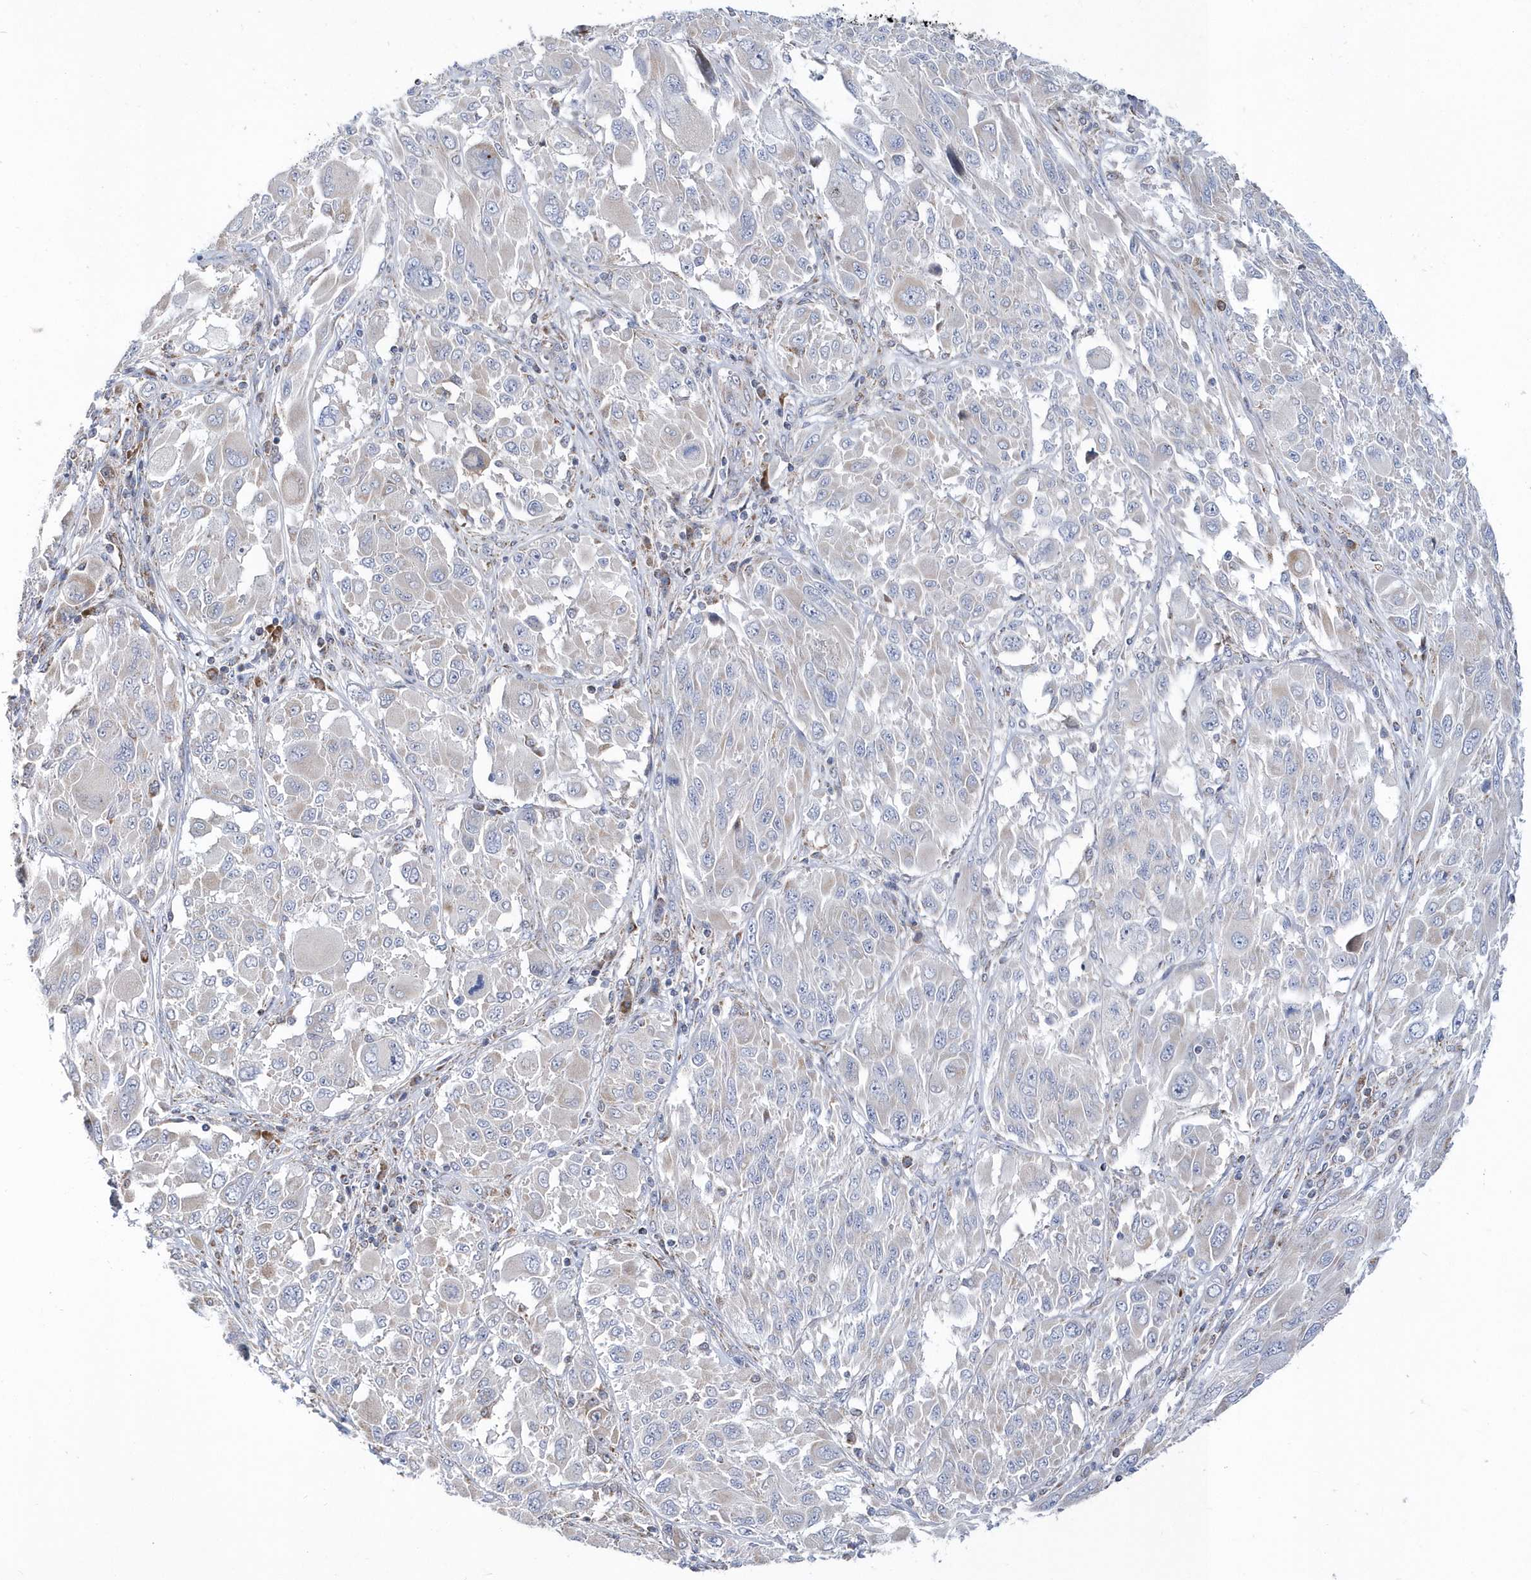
{"staining": {"intensity": "negative", "quantity": "none", "location": "none"}, "tissue": "melanoma", "cell_type": "Tumor cells", "image_type": "cancer", "snomed": [{"axis": "morphology", "description": "Malignant melanoma, NOS"}, {"axis": "topography", "description": "Skin"}], "caption": "There is no significant staining in tumor cells of melanoma. (DAB (3,3'-diaminobenzidine) IHC, high magnification).", "gene": "SPATA5", "patient": {"sex": "female", "age": 91}}